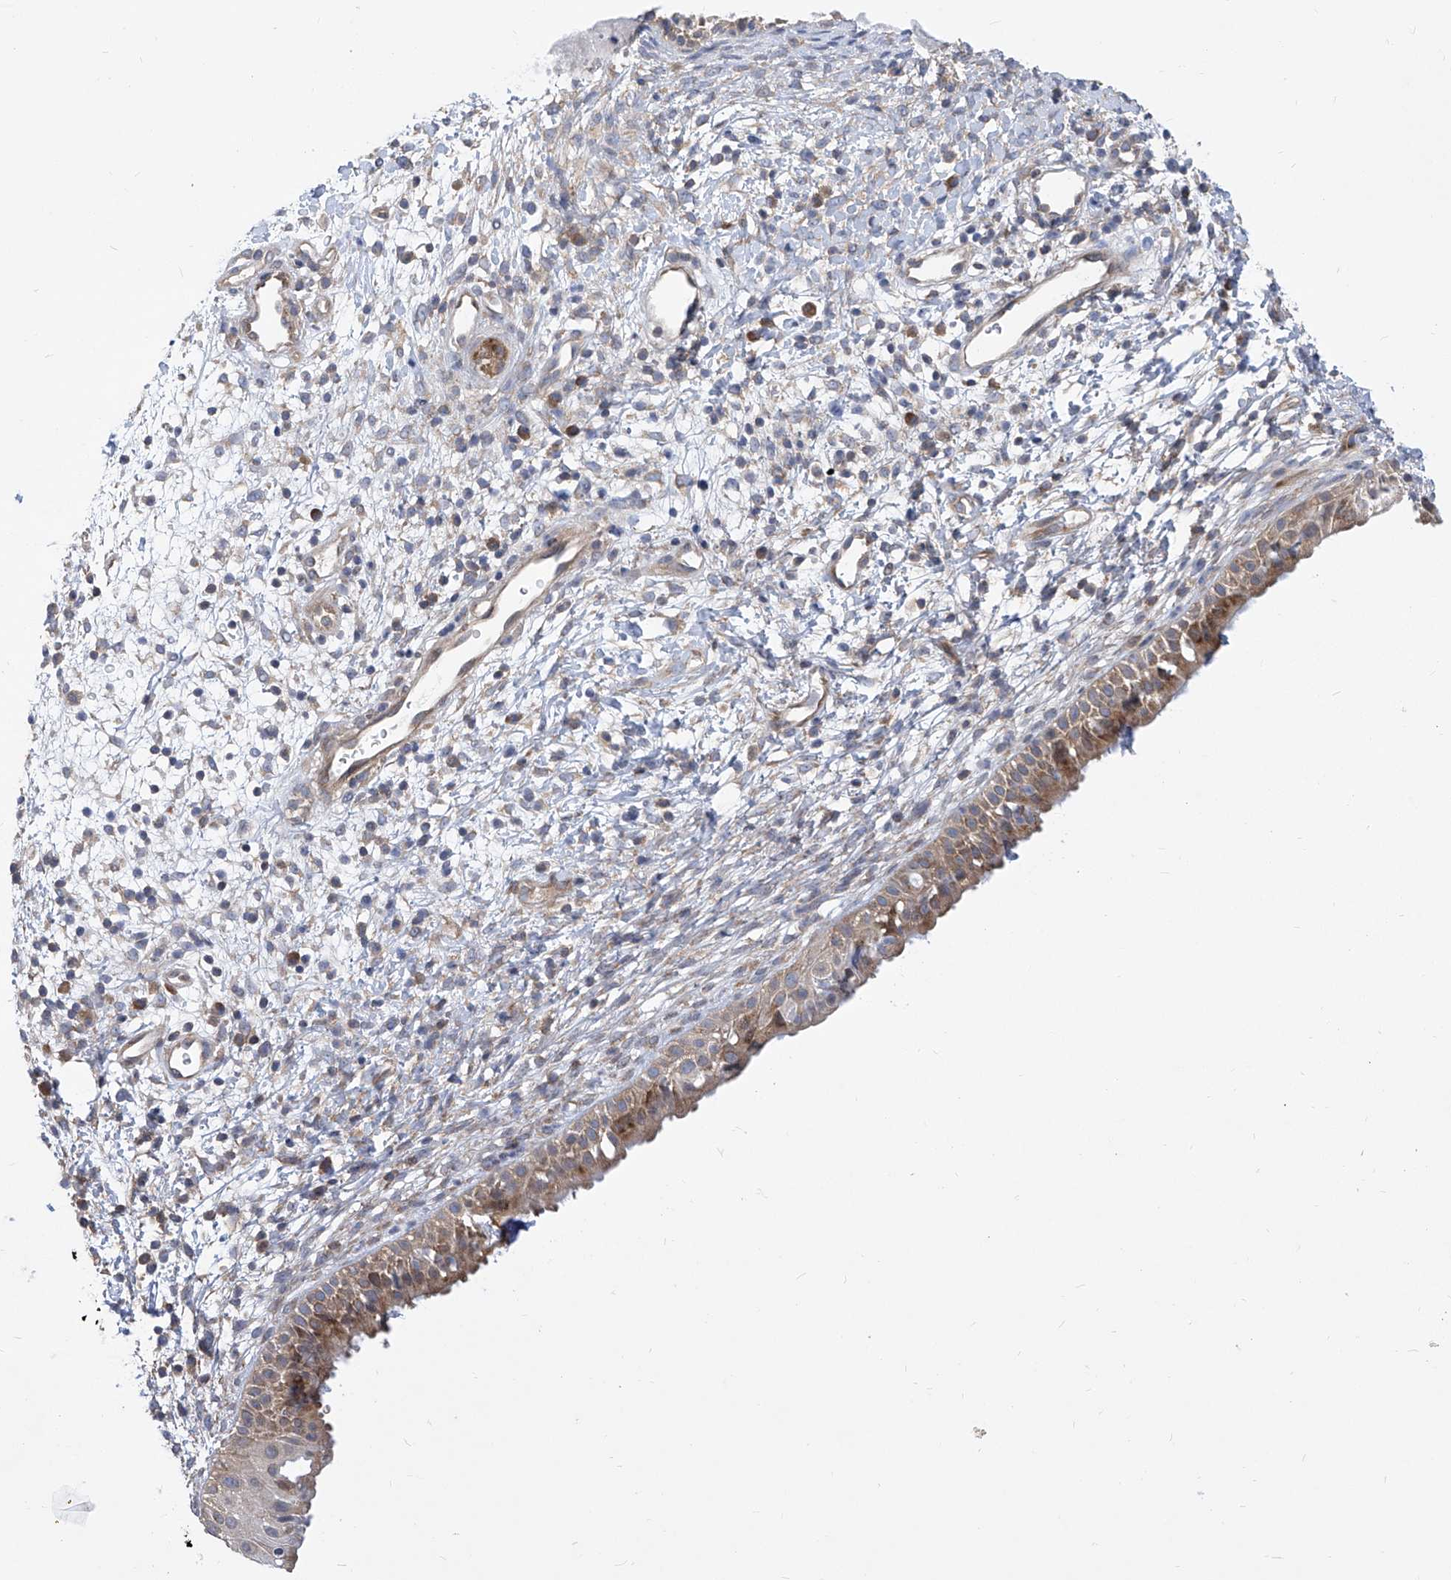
{"staining": {"intensity": "moderate", "quantity": ">75%", "location": "cytoplasmic/membranous"}, "tissue": "nasopharynx", "cell_type": "Respiratory epithelial cells", "image_type": "normal", "snomed": [{"axis": "morphology", "description": "Normal tissue, NOS"}, {"axis": "topography", "description": "Nasopharynx"}], "caption": "Immunohistochemical staining of unremarkable nasopharynx demonstrates >75% levels of moderate cytoplasmic/membranous protein expression in approximately >75% of respiratory epithelial cells. (Brightfield microscopy of DAB IHC at high magnification).", "gene": "EIF3M", "patient": {"sex": "male", "age": 22}}